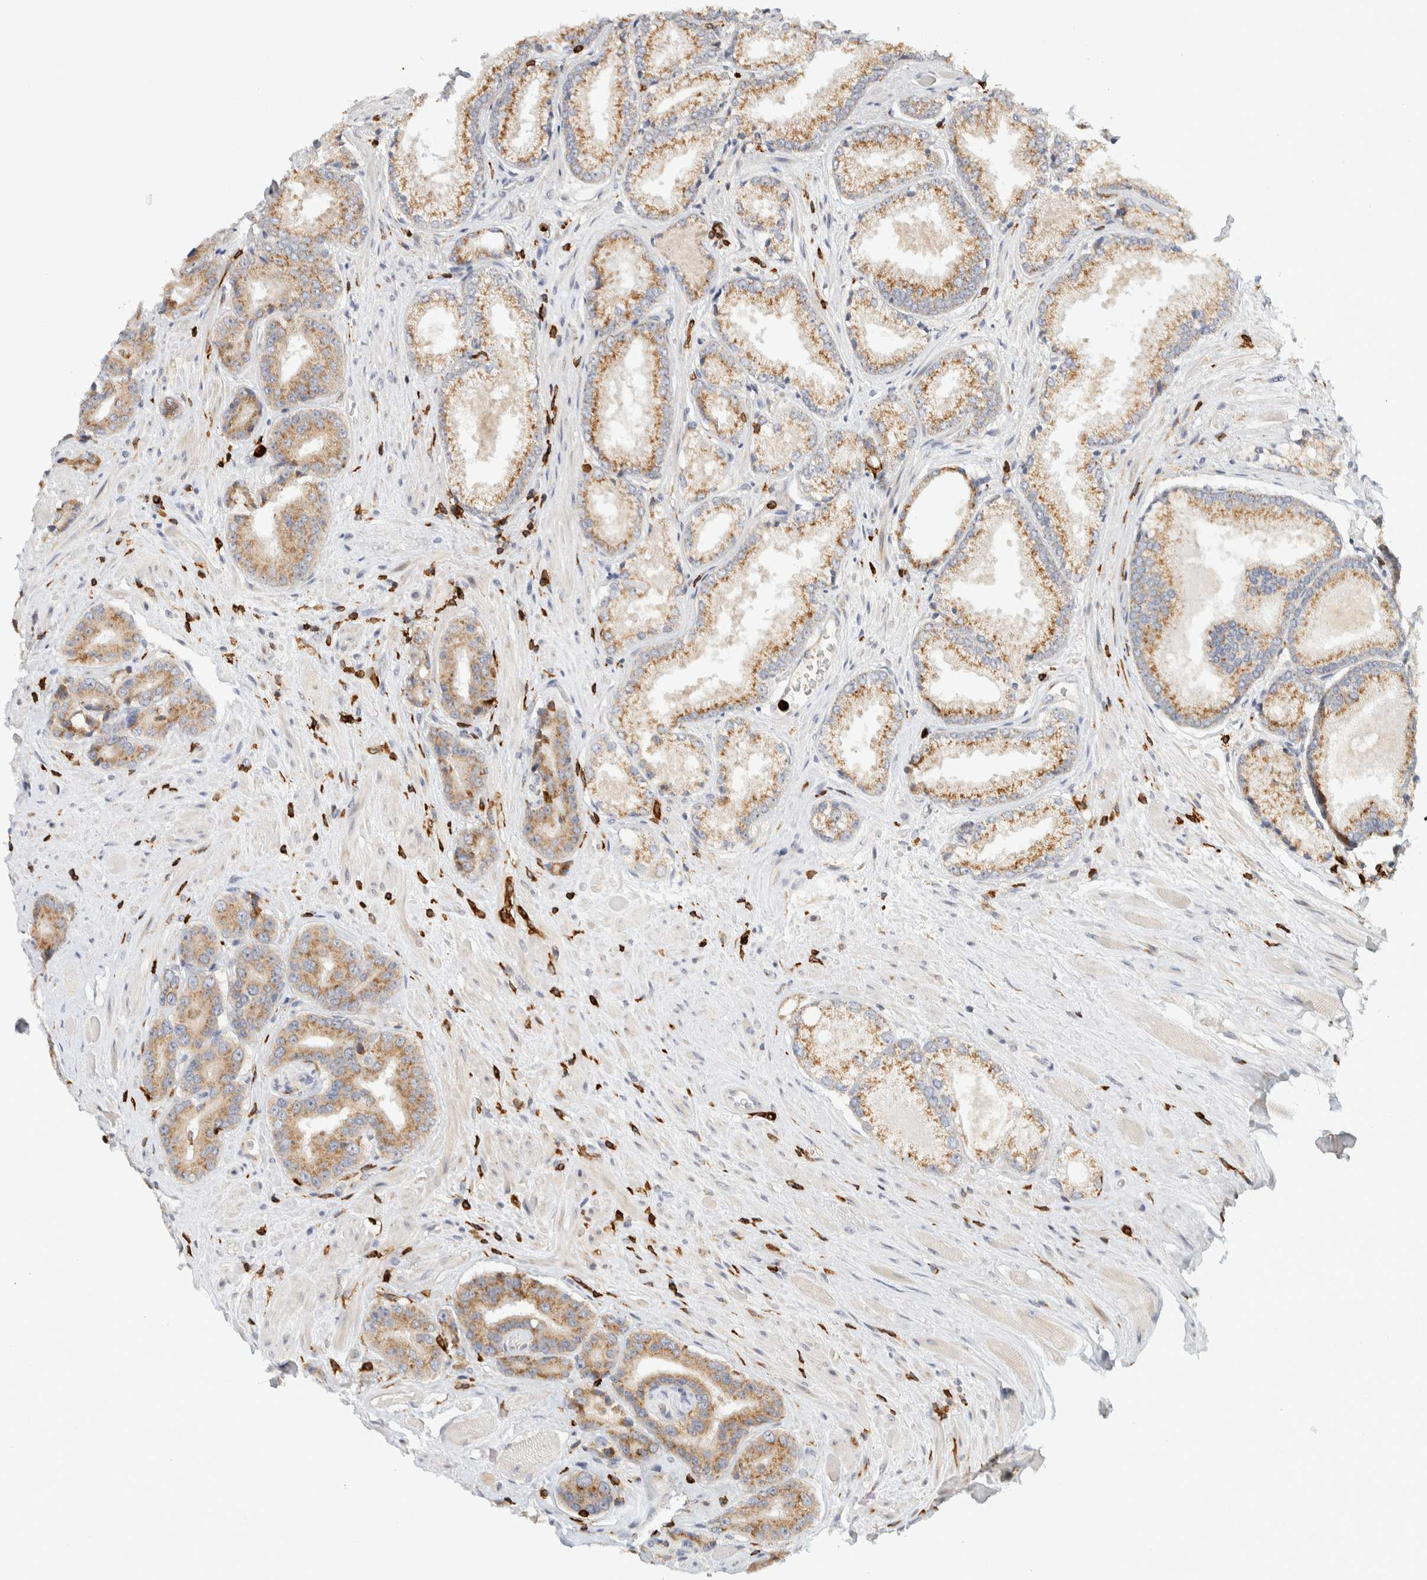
{"staining": {"intensity": "moderate", "quantity": ">75%", "location": "cytoplasmic/membranous"}, "tissue": "prostate cancer", "cell_type": "Tumor cells", "image_type": "cancer", "snomed": [{"axis": "morphology", "description": "Adenocarcinoma, High grade"}, {"axis": "topography", "description": "Prostate"}], "caption": "DAB (3,3'-diaminobenzidine) immunohistochemical staining of human prostate adenocarcinoma (high-grade) exhibits moderate cytoplasmic/membranous protein positivity in approximately >75% of tumor cells. (Brightfield microscopy of DAB IHC at high magnification).", "gene": "RUNDC1", "patient": {"sex": "male", "age": 71}}